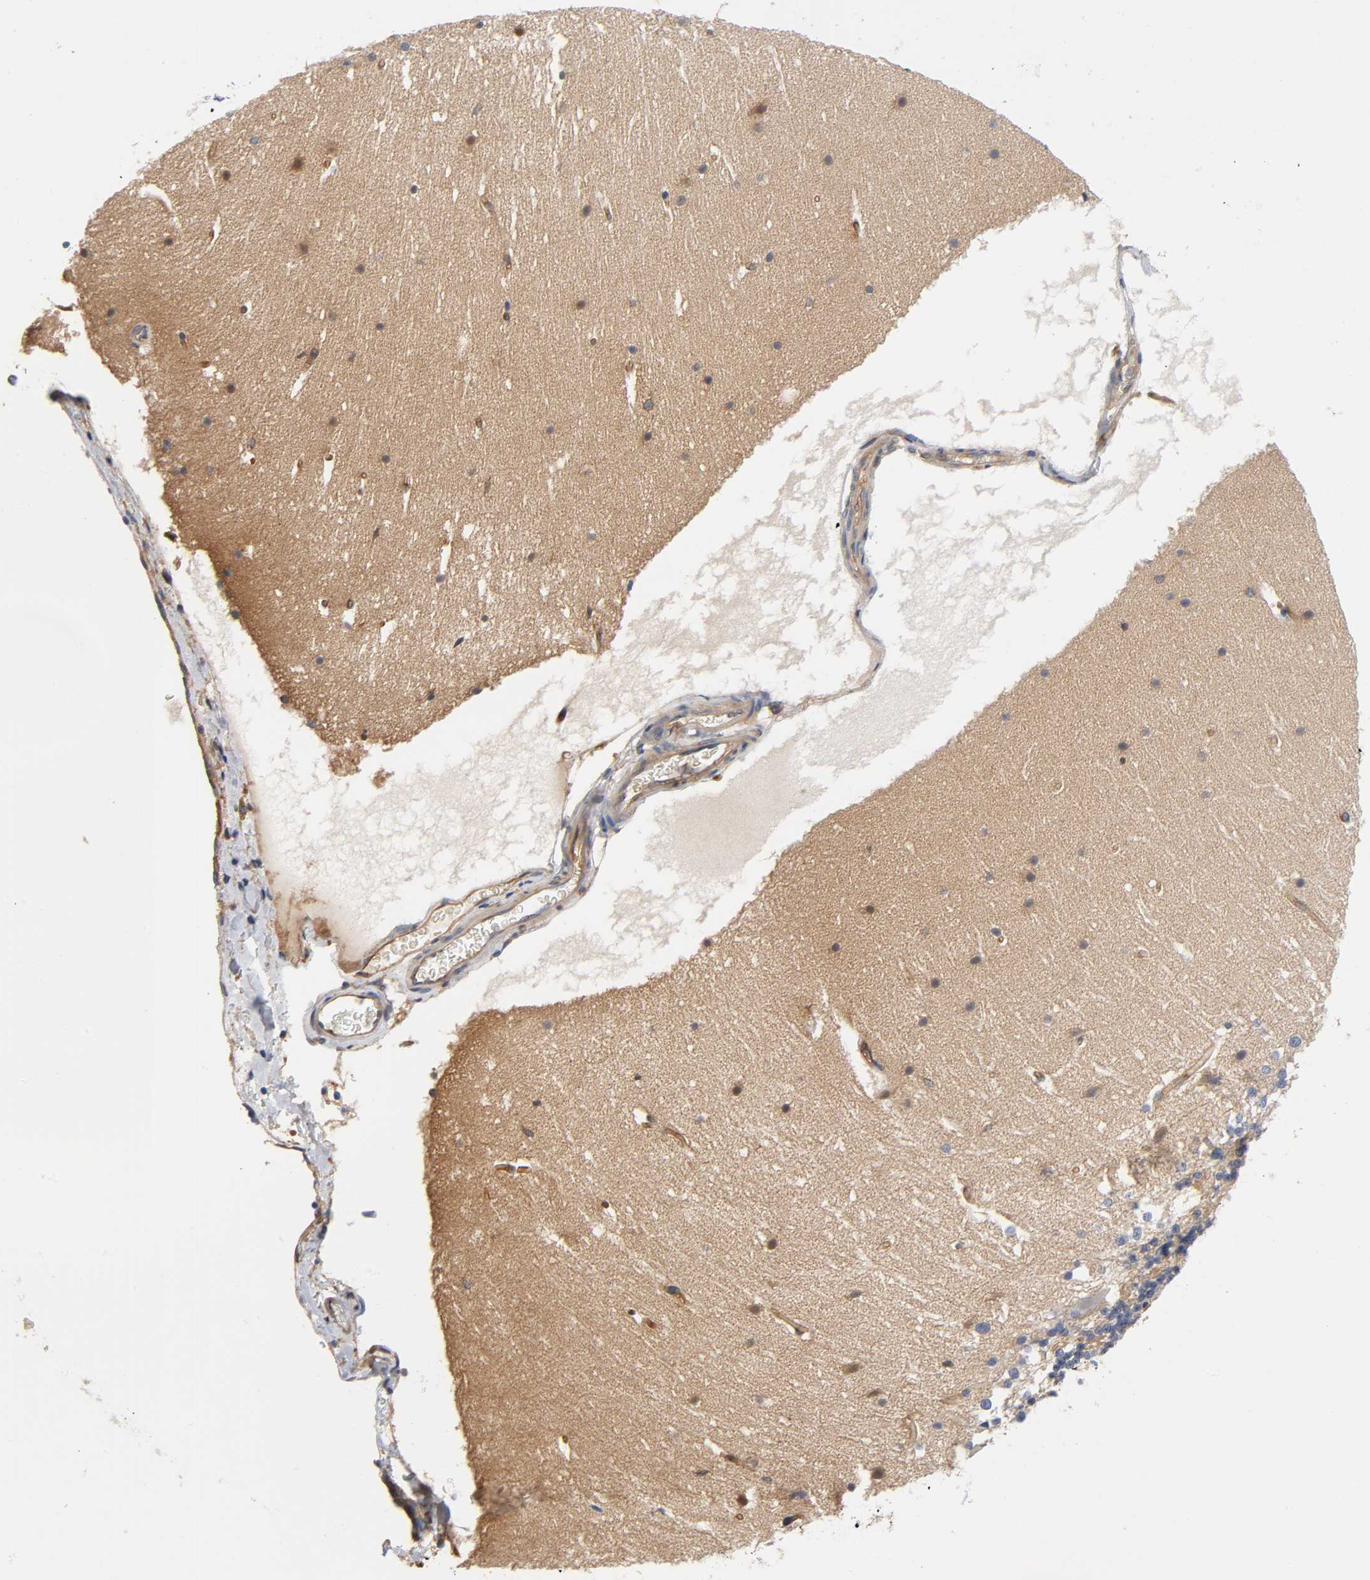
{"staining": {"intensity": "moderate", "quantity": "25%-75%", "location": "cytoplasmic/membranous"}, "tissue": "cerebellum", "cell_type": "Cells in granular layer", "image_type": "normal", "snomed": [{"axis": "morphology", "description": "Normal tissue, NOS"}, {"axis": "topography", "description": "Cerebellum"}], "caption": "IHC photomicrograph of unremarkable human cerebellum stained for a protein (brown), which displays medium levels of moderate cytoplasmic/membranous positivity in approximately 25%-75% of cells in granular layer.", "gene": "PRKAB1", "patient": {"sex": "female", "age": 19}}